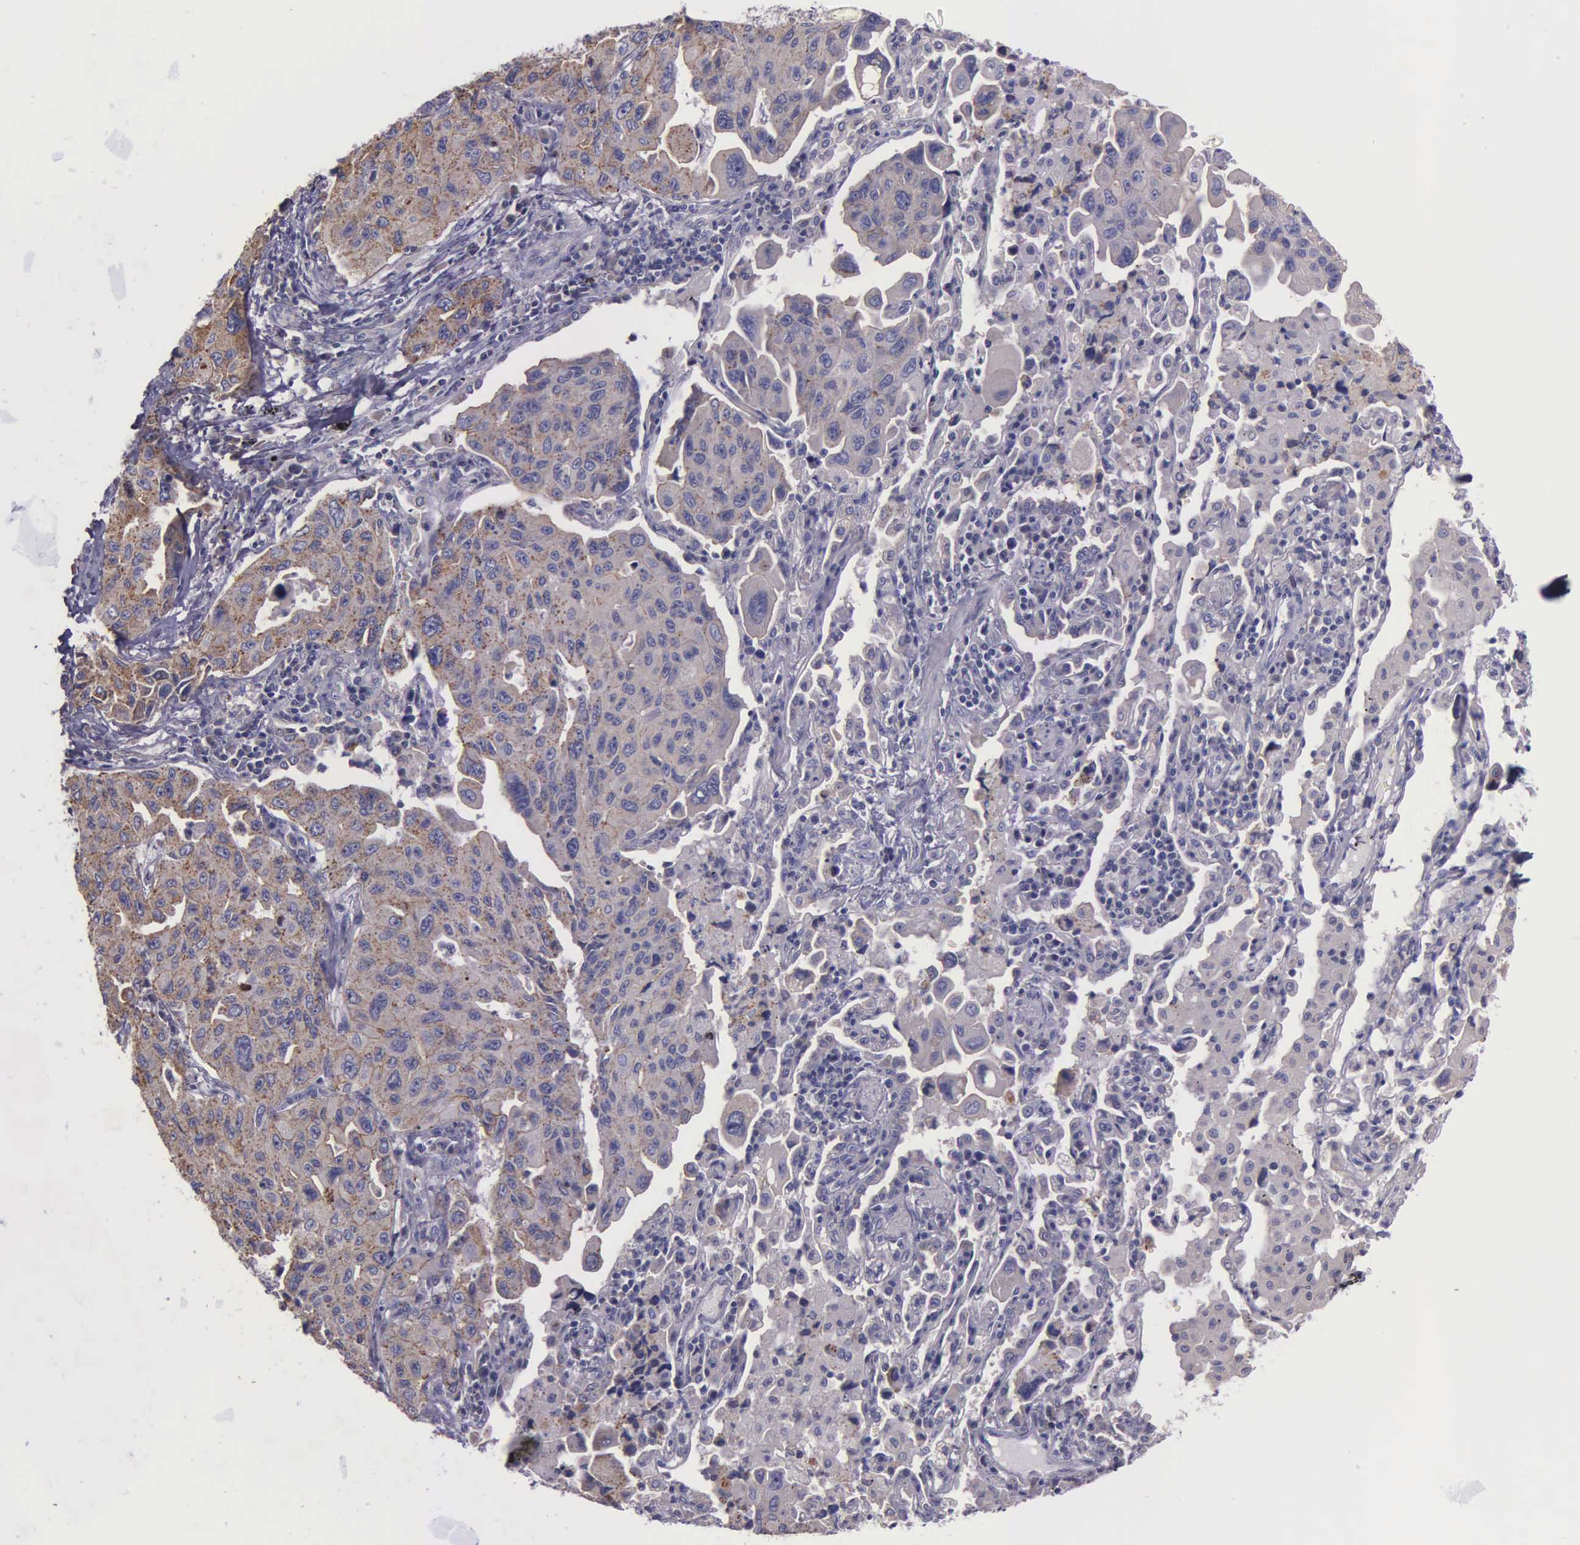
{"staining": {"intensity": "weak", "quantity": ">75%", "location": "cytoplasmic/membranous"}, "tissue": "lung cancer", "cell_type": "Tumor cells", "image_type": "cancer", "snomed": [{"axis": "morphology", "description": "Adenocarcinoma, NOS"}, {"axis": "topography", "description": "Lung"}], "caption": "Immunohistochemical staining of human adenocarcinoma (lung) displays low levels of weak cytoplasmic/membranous protein staining in approximately >75% of tumor cells. Immunohistochemistry stains the protein in brown and the nuclei are stained blue.", "gene": "MIA2", "patient": {"sex": "male", "age": 64}}